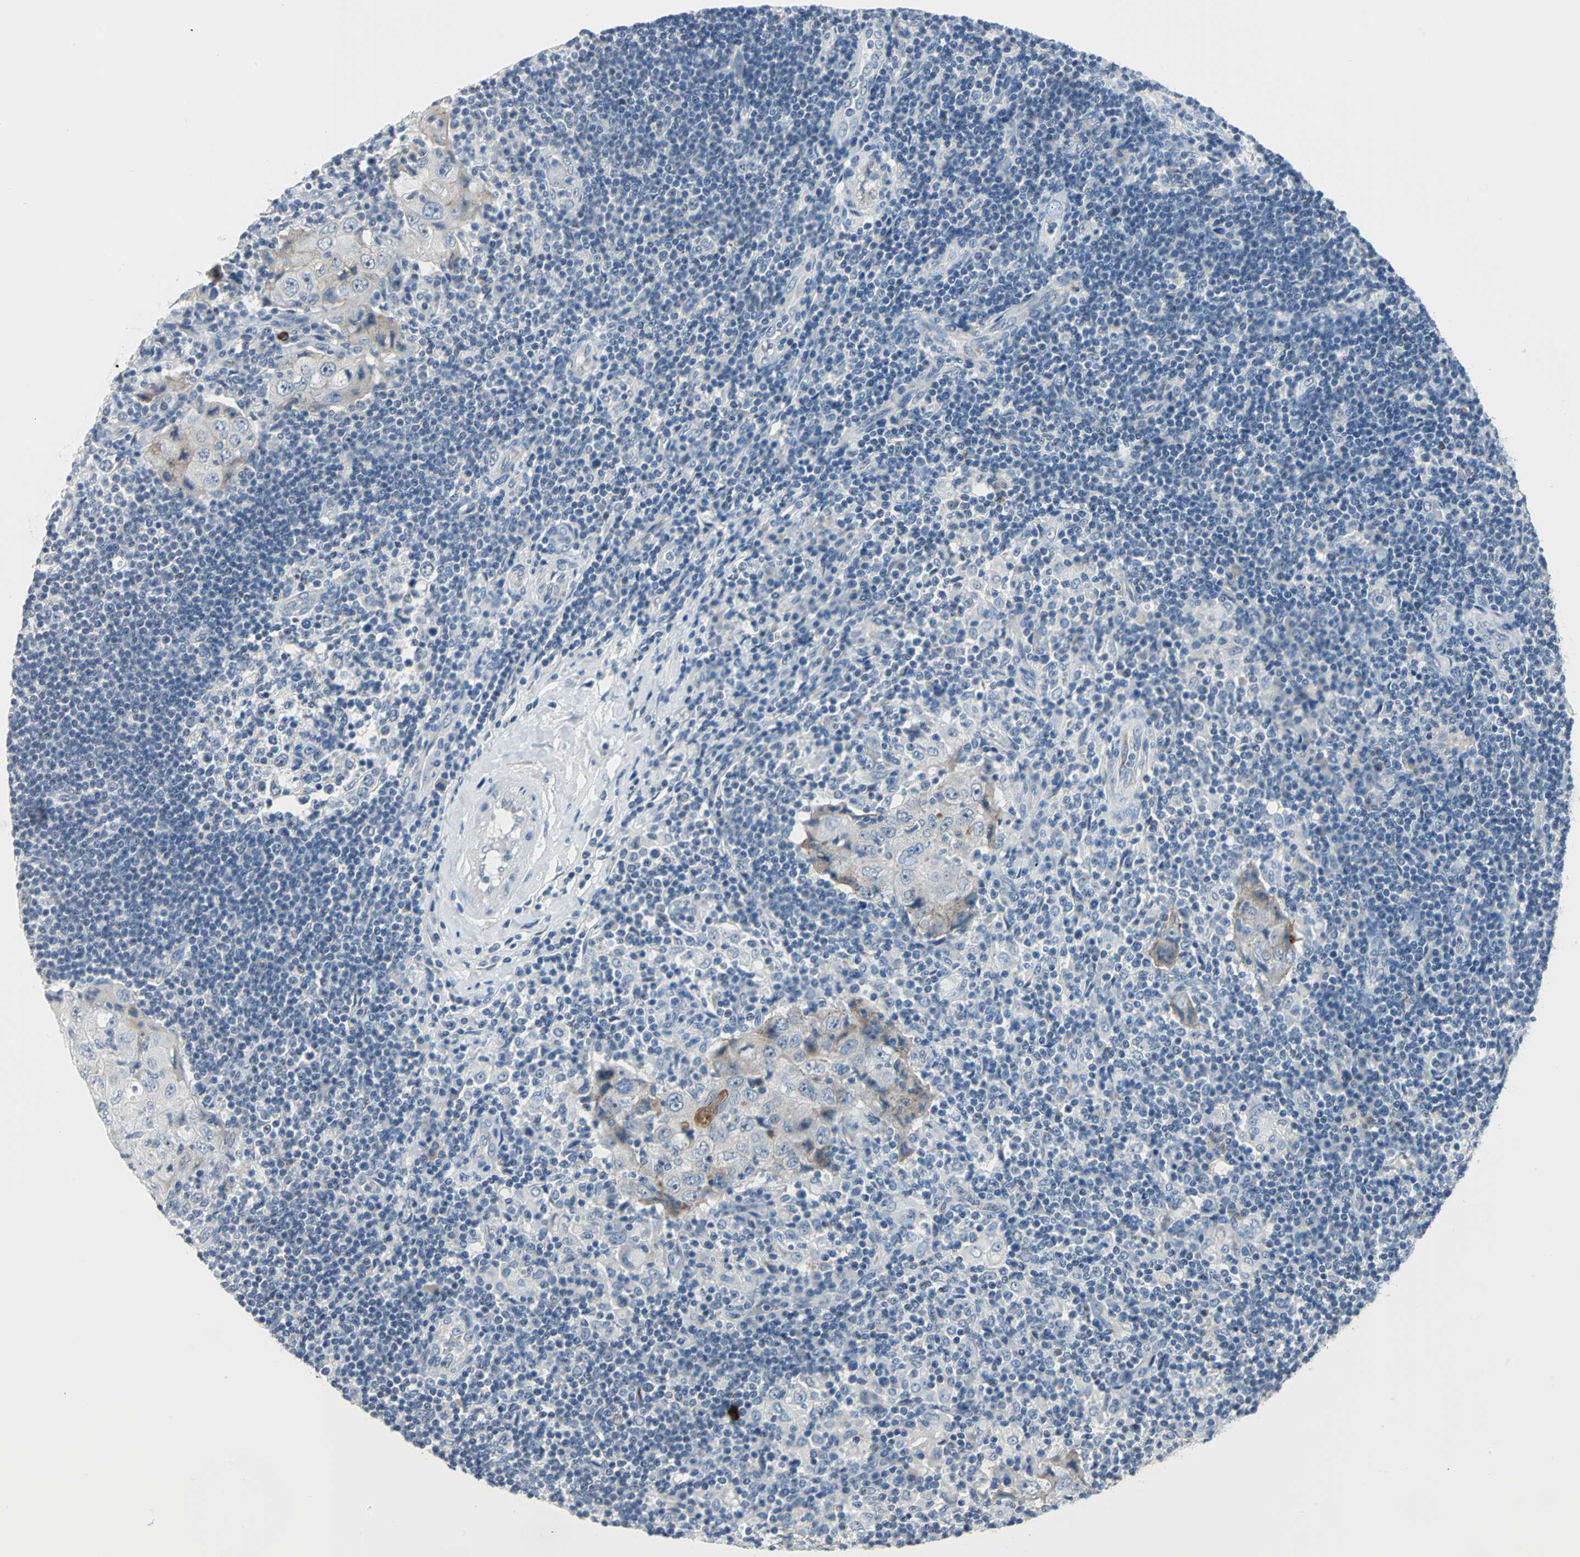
{"staining": {"intensity": "negative", "quantity": "none", "location": "none"}, "tissue": "lymph node", "cell_type": "Germinal center cells", "image_type": "normal", "snomed": [{"axis": "morphology", "description": "Normal tissue, NOS"}, {"axis": "morphology", "description": "Squamous cell carcinoma, metastatic, NOS"}, {"axis": "topography", "description": "Lymph node"}], "caption": "There is no significant expression in germinal center cells of lymph node. (Stains: DAB (3,3'-diaminobenzidine) immunohistochemistry with hematoxylin counter stain, Microscopy: brightfield microscopy at high magnification).", "gene": "MUC4", "patient": {"sex": "female", "age": 53}}